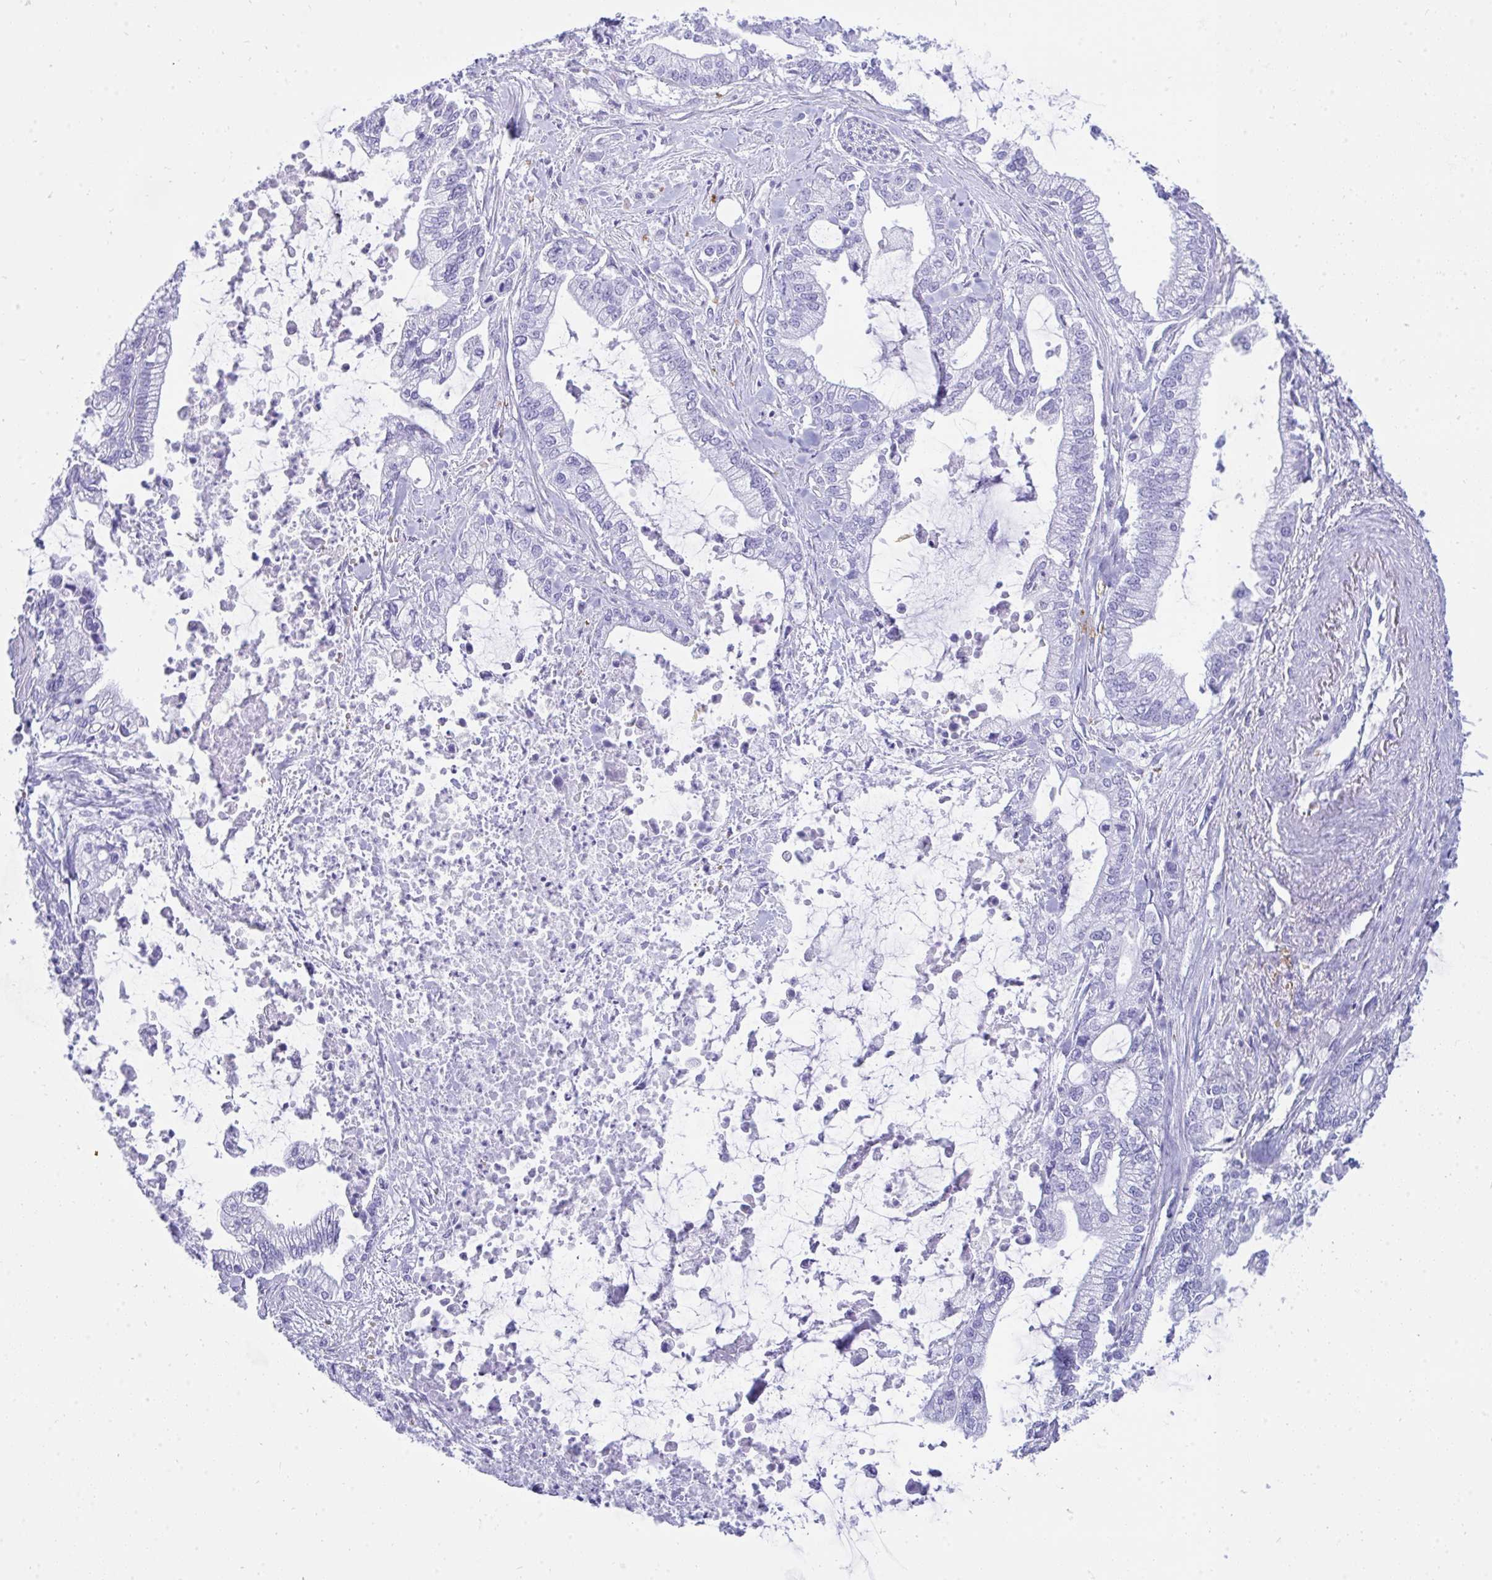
{"staining": {"intensity": "negative", "quantity": "none", "location": "none"}, "tissue": "pancreatic cancer", "cell_type": "Tumor cells", "image_type": "cancer", "snomed": [{"axis": "morphology", "description": "Adenocarcinoma, NOS"}, {"axis": "topography", "description": "Pancreas"}], "caption": "DAB immunohistochemical staining of human adenocarcinoma (pancreatic) reveals no significant positivity in tumor cells.", "gene": "ANK1", "patient": {"sex": "male", "age": 69}}